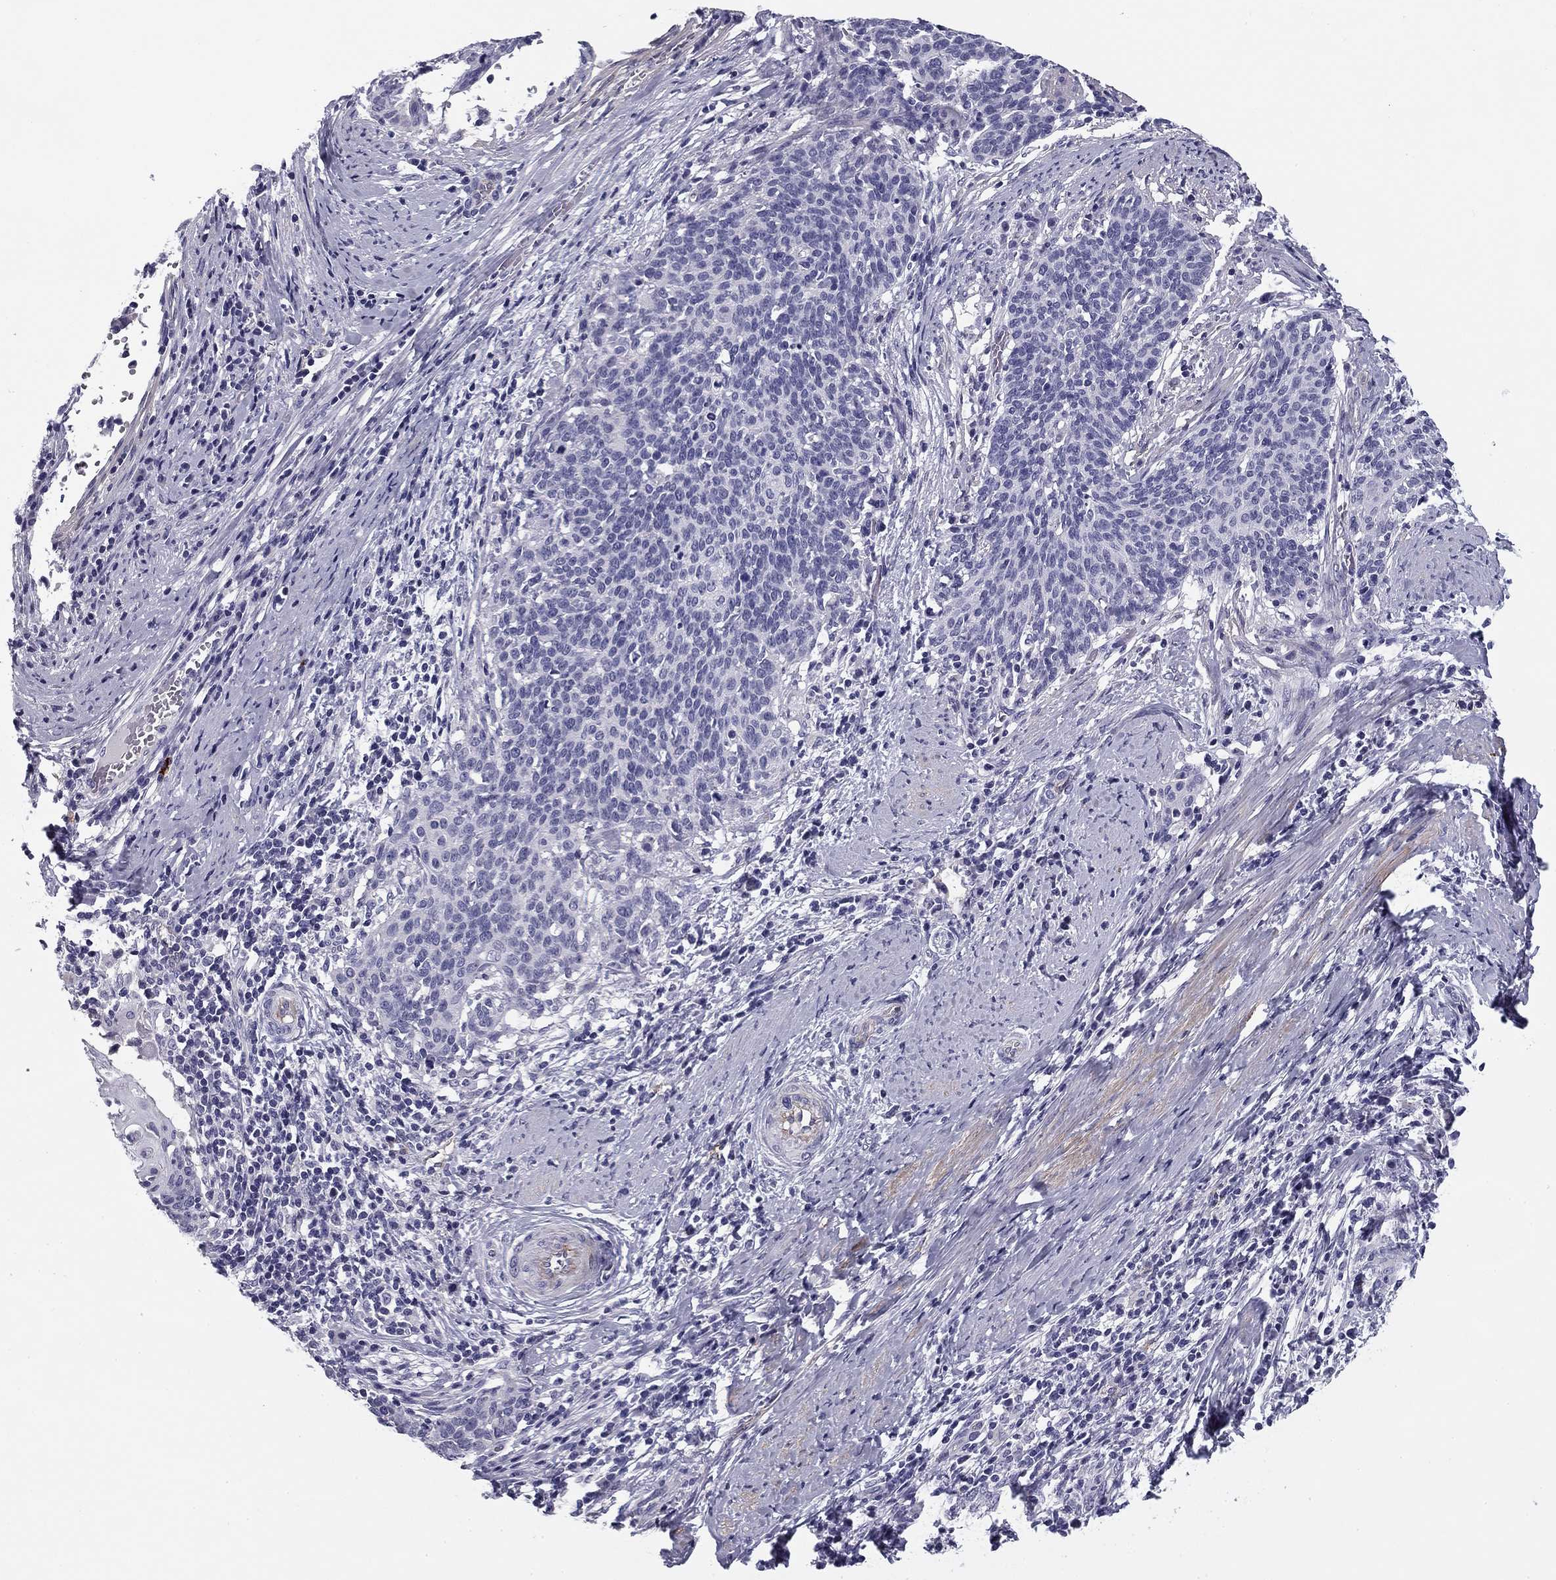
{"staining": {"intensity": "negative", "quantity": "none", "location": "none"}, "tissue": "cervical cancer", "cell_type": "Tumor cells", "image_type": "cancer", "snomed": [{"axis": "morphology", "description": "Squamous cell carcinoma, NOS"}, {"axis": "topography", "description": "Cervix"}], "caption": "This is a photomicrograph of immunohistochemistry (IHC) staining of squamous cell carcinoma (cervical), which shows no positivity in tumor cells.", "gene": "FLNC", "patient": {"sex": "female", "age": 39}}